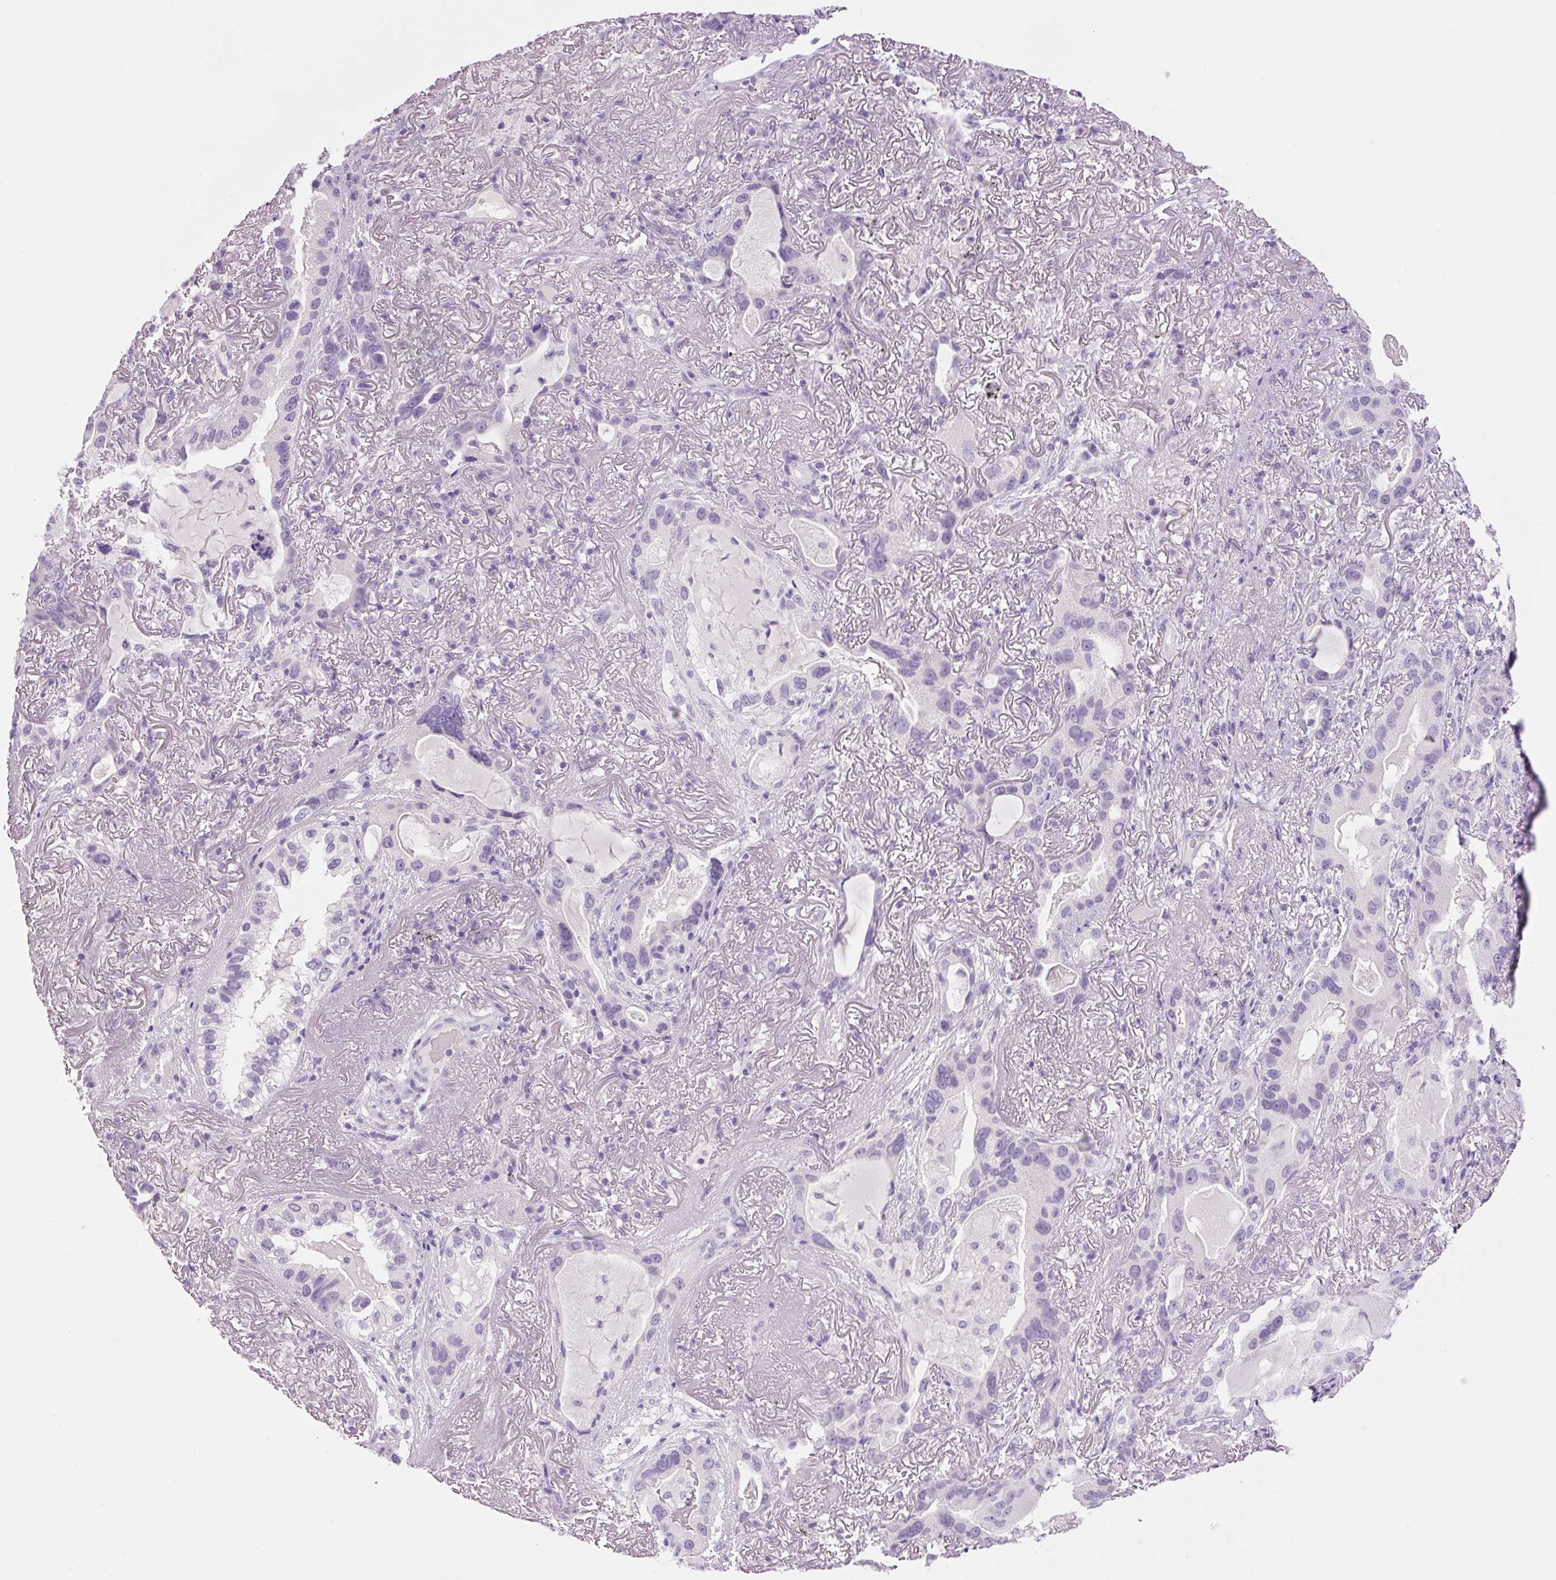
{"staining": {"intensity": "negative", "quantity": "none", "location": "none"}, "tissue": "lung cancer", "cell_type": "Tumor cells", "image_type": "cancer", "snomed": [{"axis": "morphology", "description": "Adenocarcinoma, NOS"}, {"axis": "topography", "description": "Lung"}], "caption": "Immunohistochemical staining of human lung adenocarcinoma displays no significant staining in tumor cells.", "gene": "COL9A2", "patient": {"sex": "female", "age": 69}}